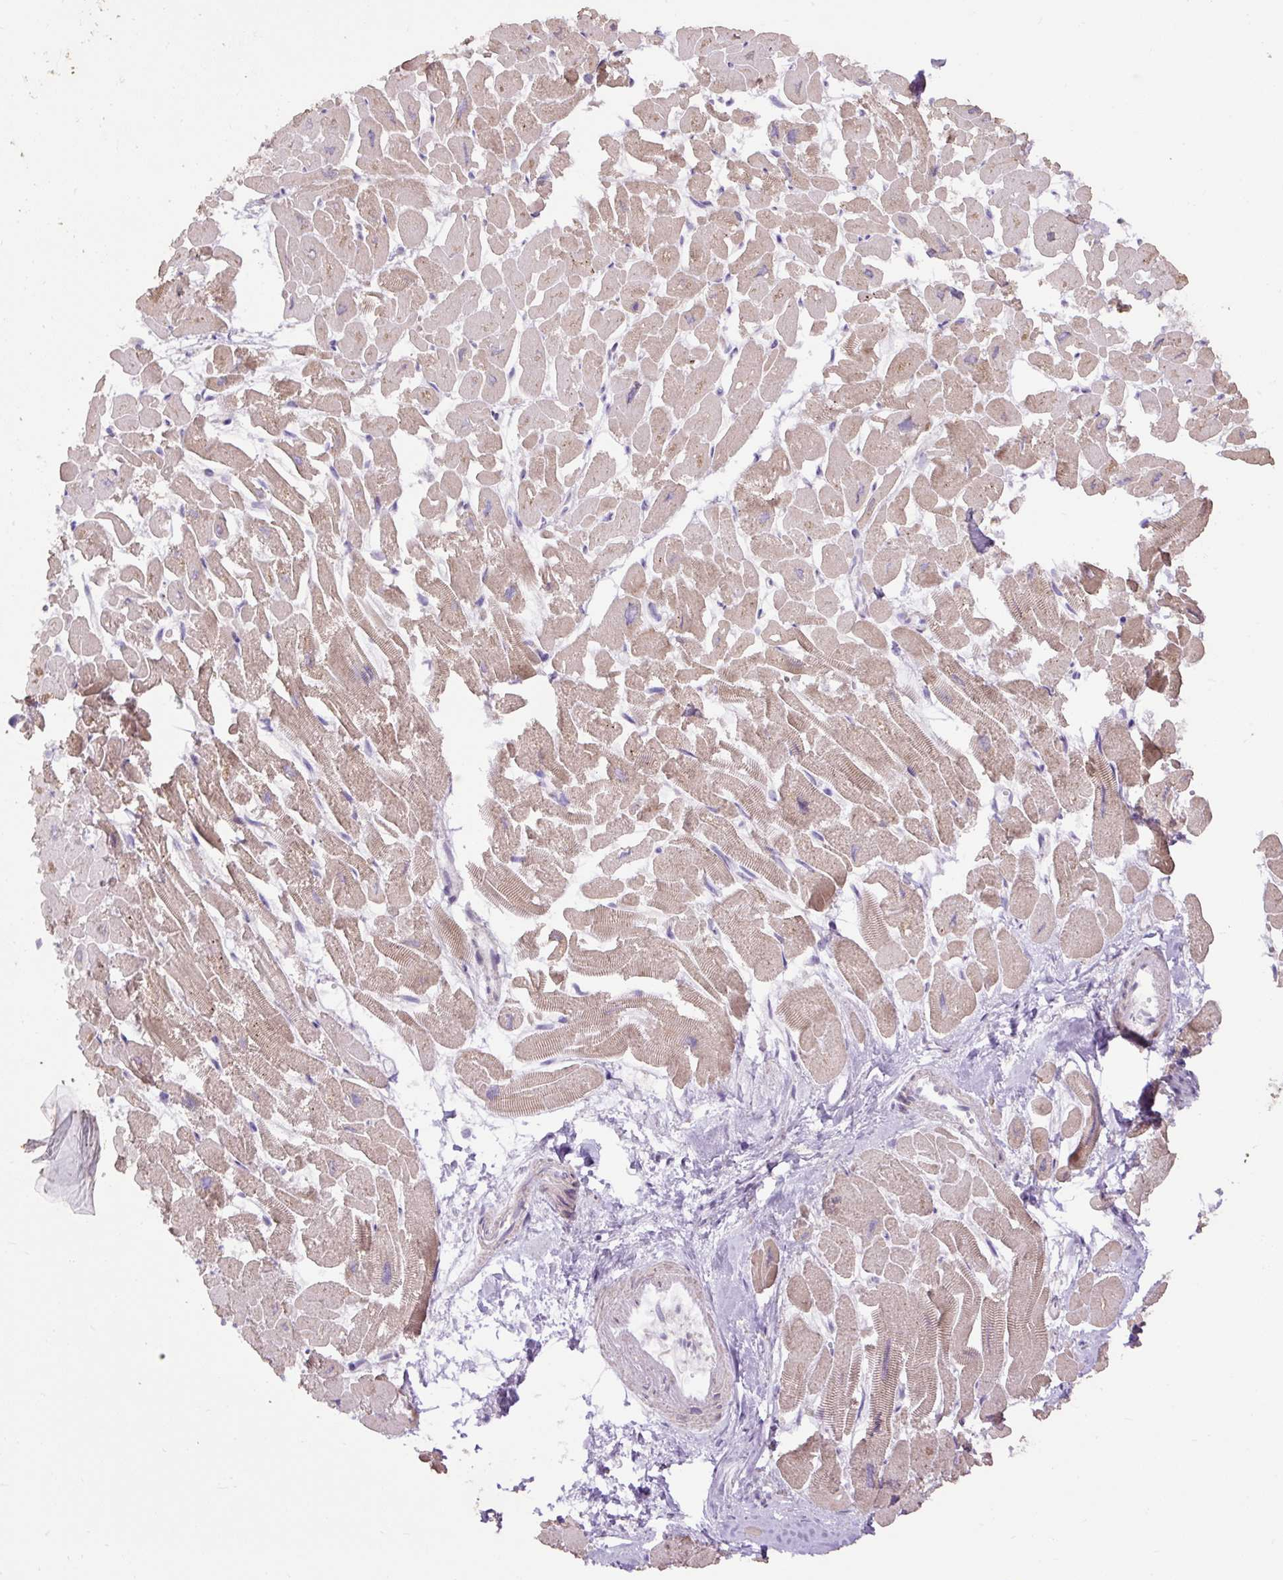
{"staining": {"intensity": "moderate", "quantity": ">75%", "location": "cytoplasmic/membranous"}, "tissue": "heart muscle", "cell_type": "Cardiomyocytes", "image_type": "normal", "snomed": [{"axis": "morphology", "description": "Normal tissue, NOS"}, {"axis": "topography", "description": "Heart"}], "caption": "Immunohistochemical staining of unremarkable heart muscle reveals >75% levels of moderate cytoplasmic/membranous protein expression in about >75% of cardiomyocytes.", "gene": "ABR", "patient": {"sex": "male", "age": 54}}